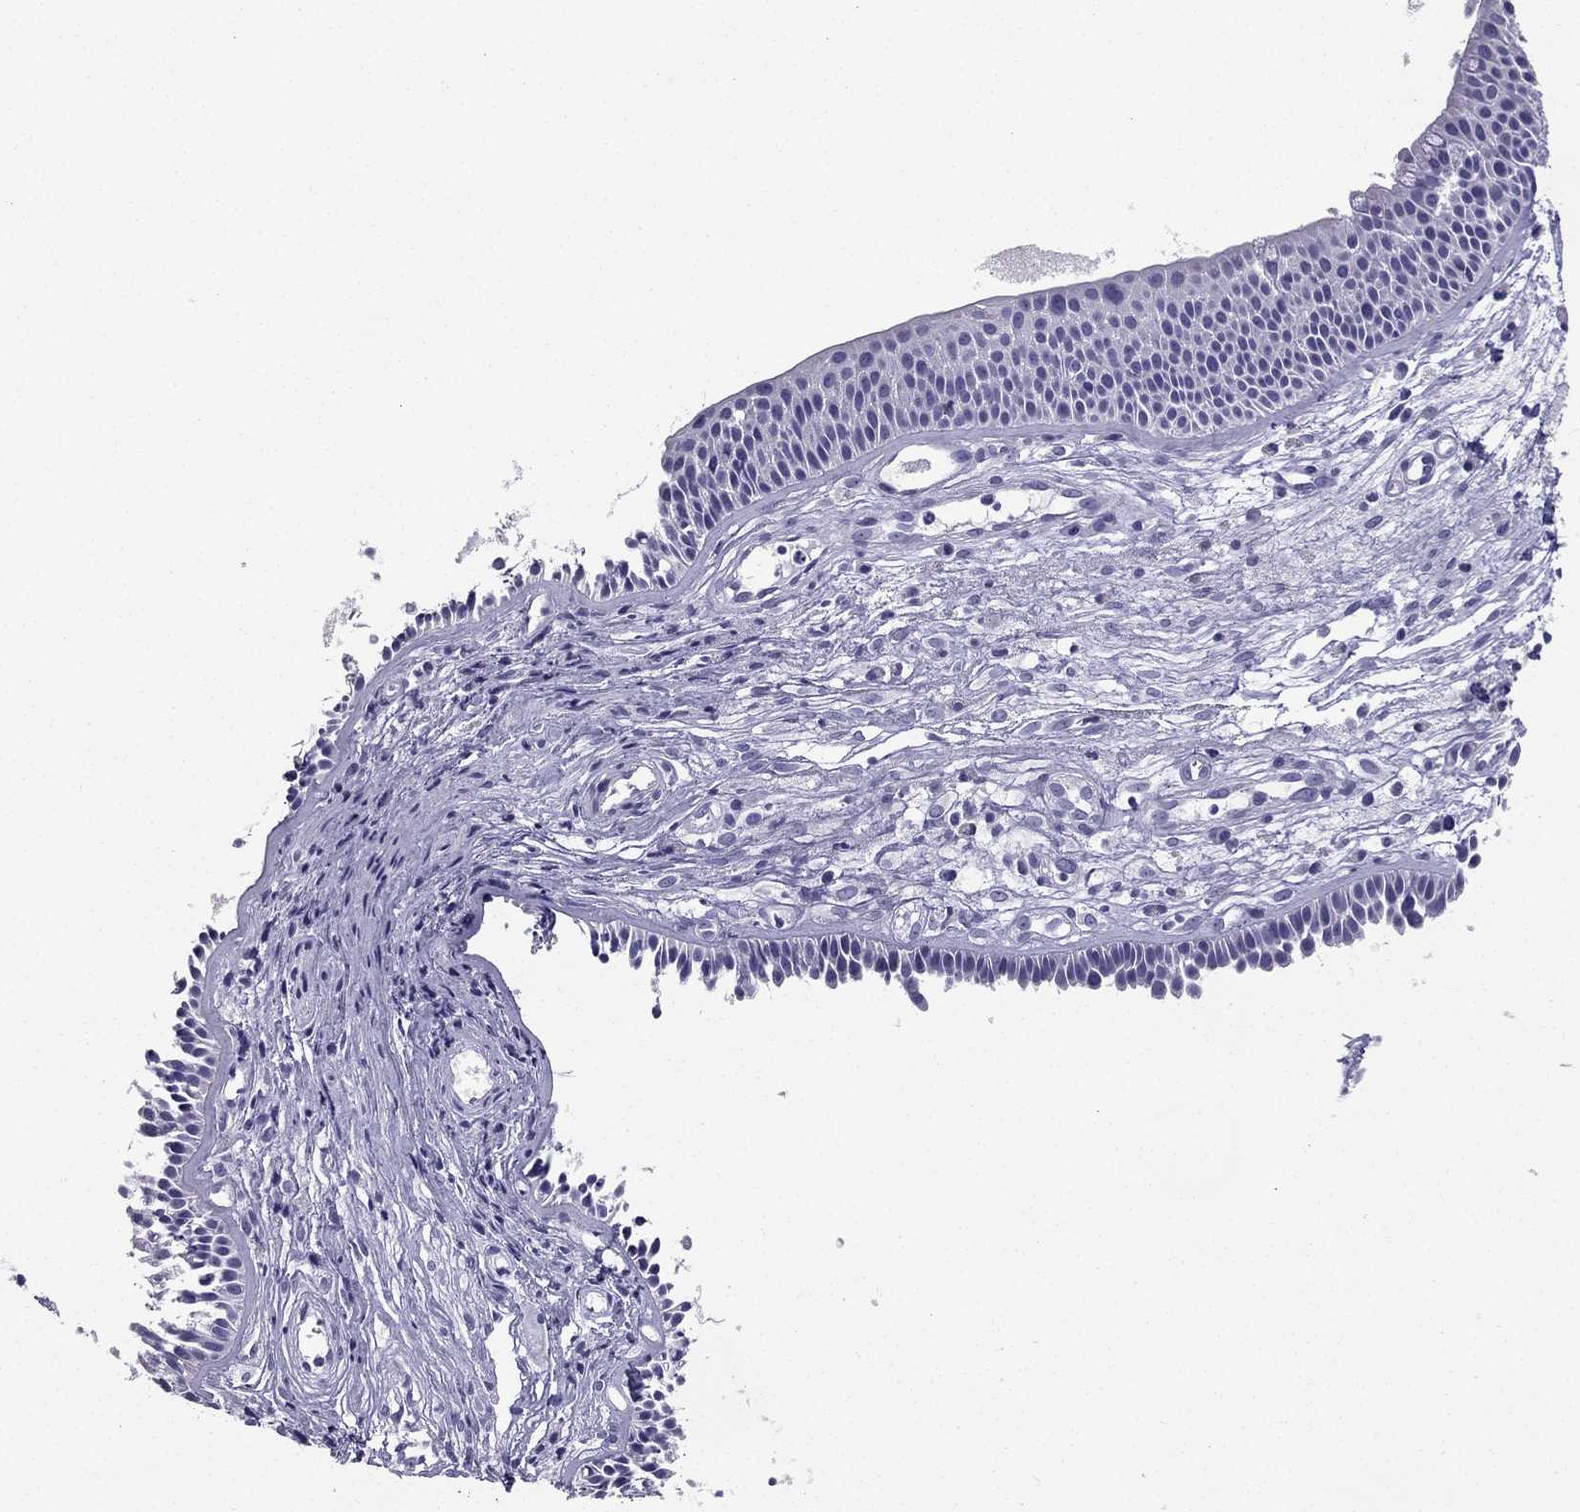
{"staining": {"intensity": "negative", "quantity": "none", "location": "none"}, "tissue": "nasopharynx", "cell_type": "Respiratory epithelial cells", "image_type": "normal", "snomed": [{"axis": "morphology", "description": "Normal tissue, NOS"}, {"axis": "topography", "description": "Nasopharynx"}], "caption": "A high-resolution histopathology image shows IHC staining of unremarkable nasopharynx, which demonstrates no significant expression in respiratory epithelial cells.", "gene": "NPTX1", "patient": {"sex": "male", "age": 31}}